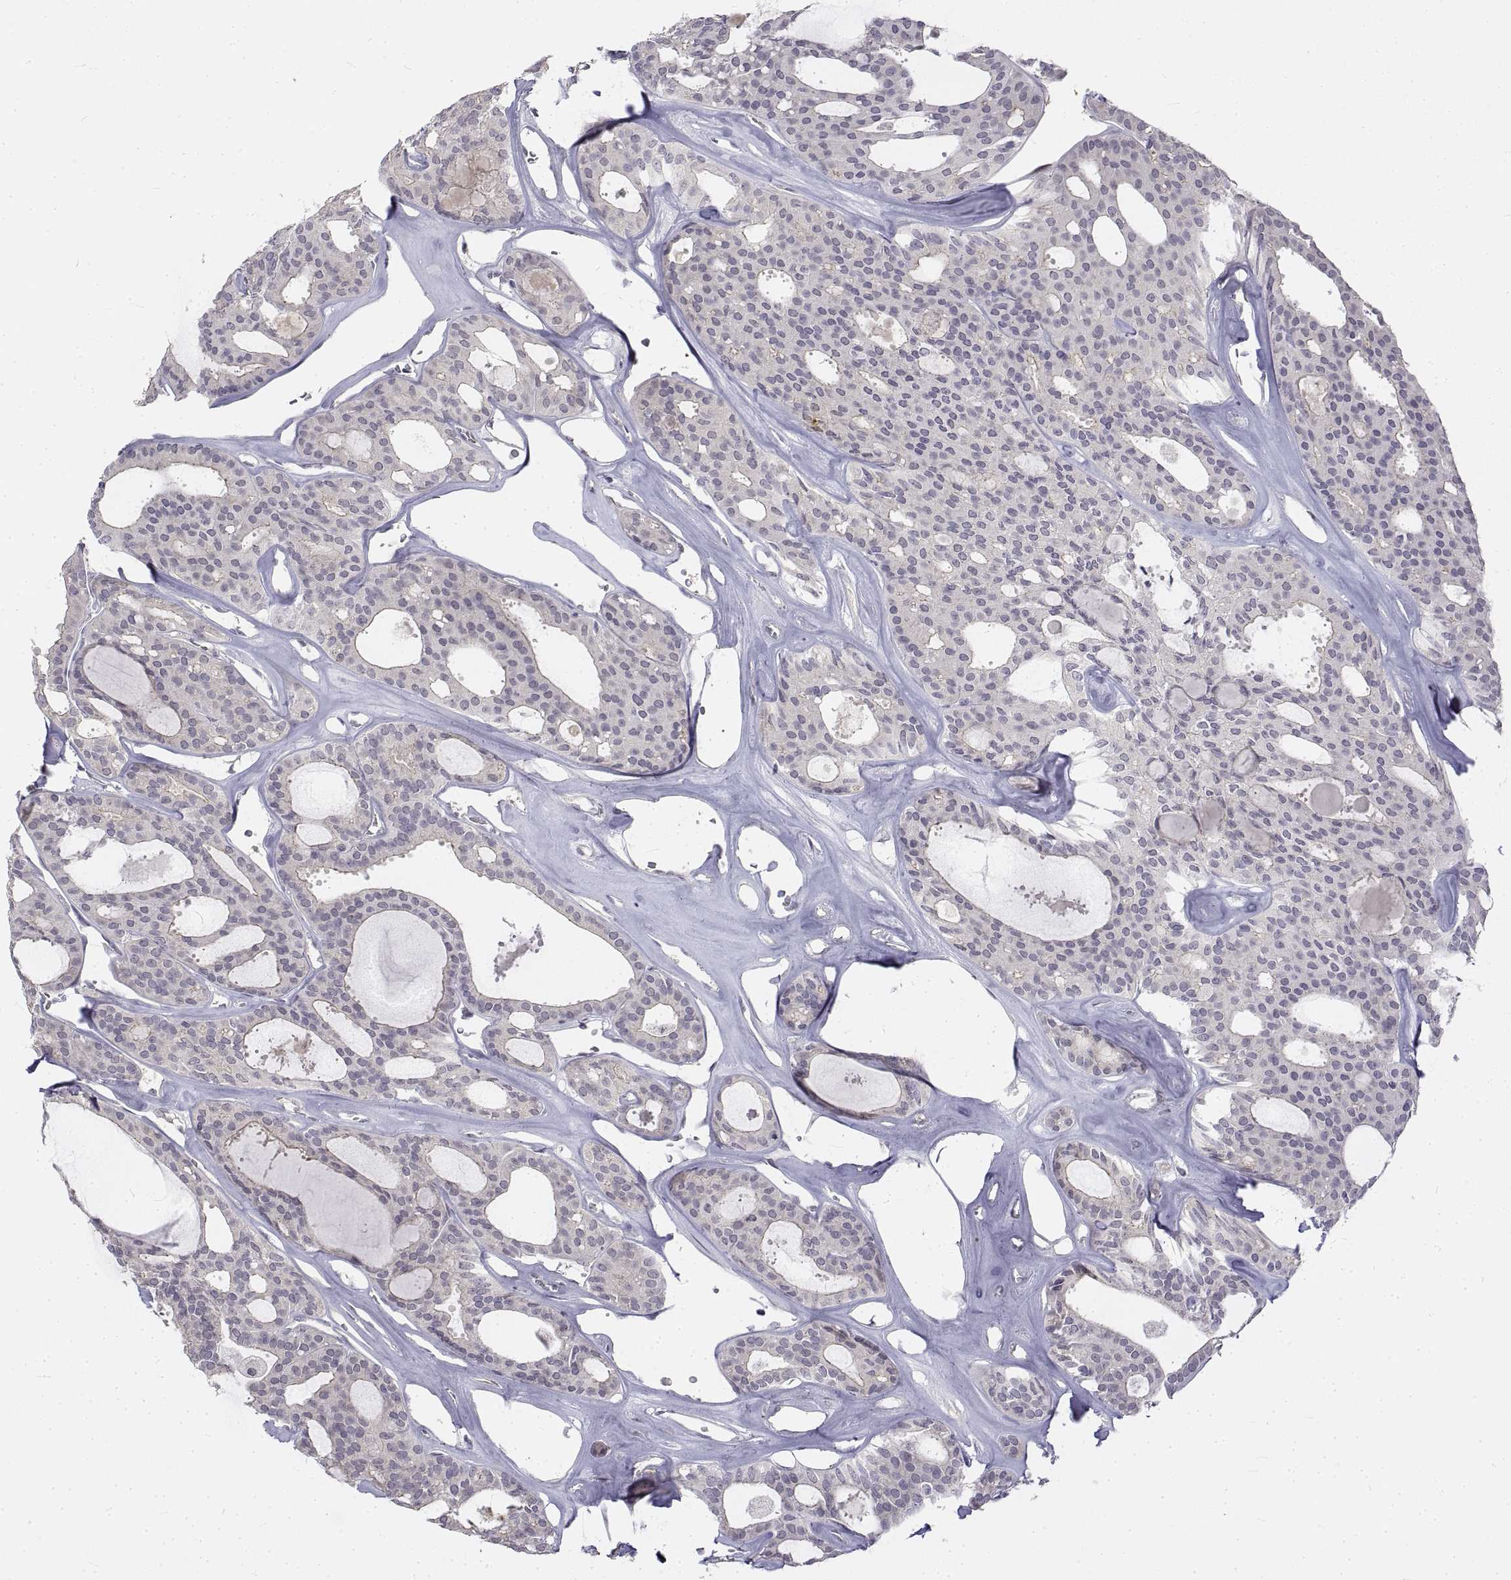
{"staining": {"intensity": "negative", "quantity": "none", "location": "none"}, "tissue": "thyroid cancer", "cell_type": "Tumor cells", "image_type": "cancer", "snomed": [{"axis": "morphology", "description": "Follicular adenoma carcinoma, NOS"}, {"axis": "topography", "description": "Thyroid gland"}], "caption": "This image is of thyroid follicular adenoma carcinoma stained with immunohistochemistry (IHC) to label a protein in brown with the nuclei are counter-stained blue. There is no expression in tumor cells. The staining is performed using DAB brown chromogen with nuclei counter-stained in using hematoxylin.", "gene": "ANO2", "patient": {"sex": "male", "age": 75}}